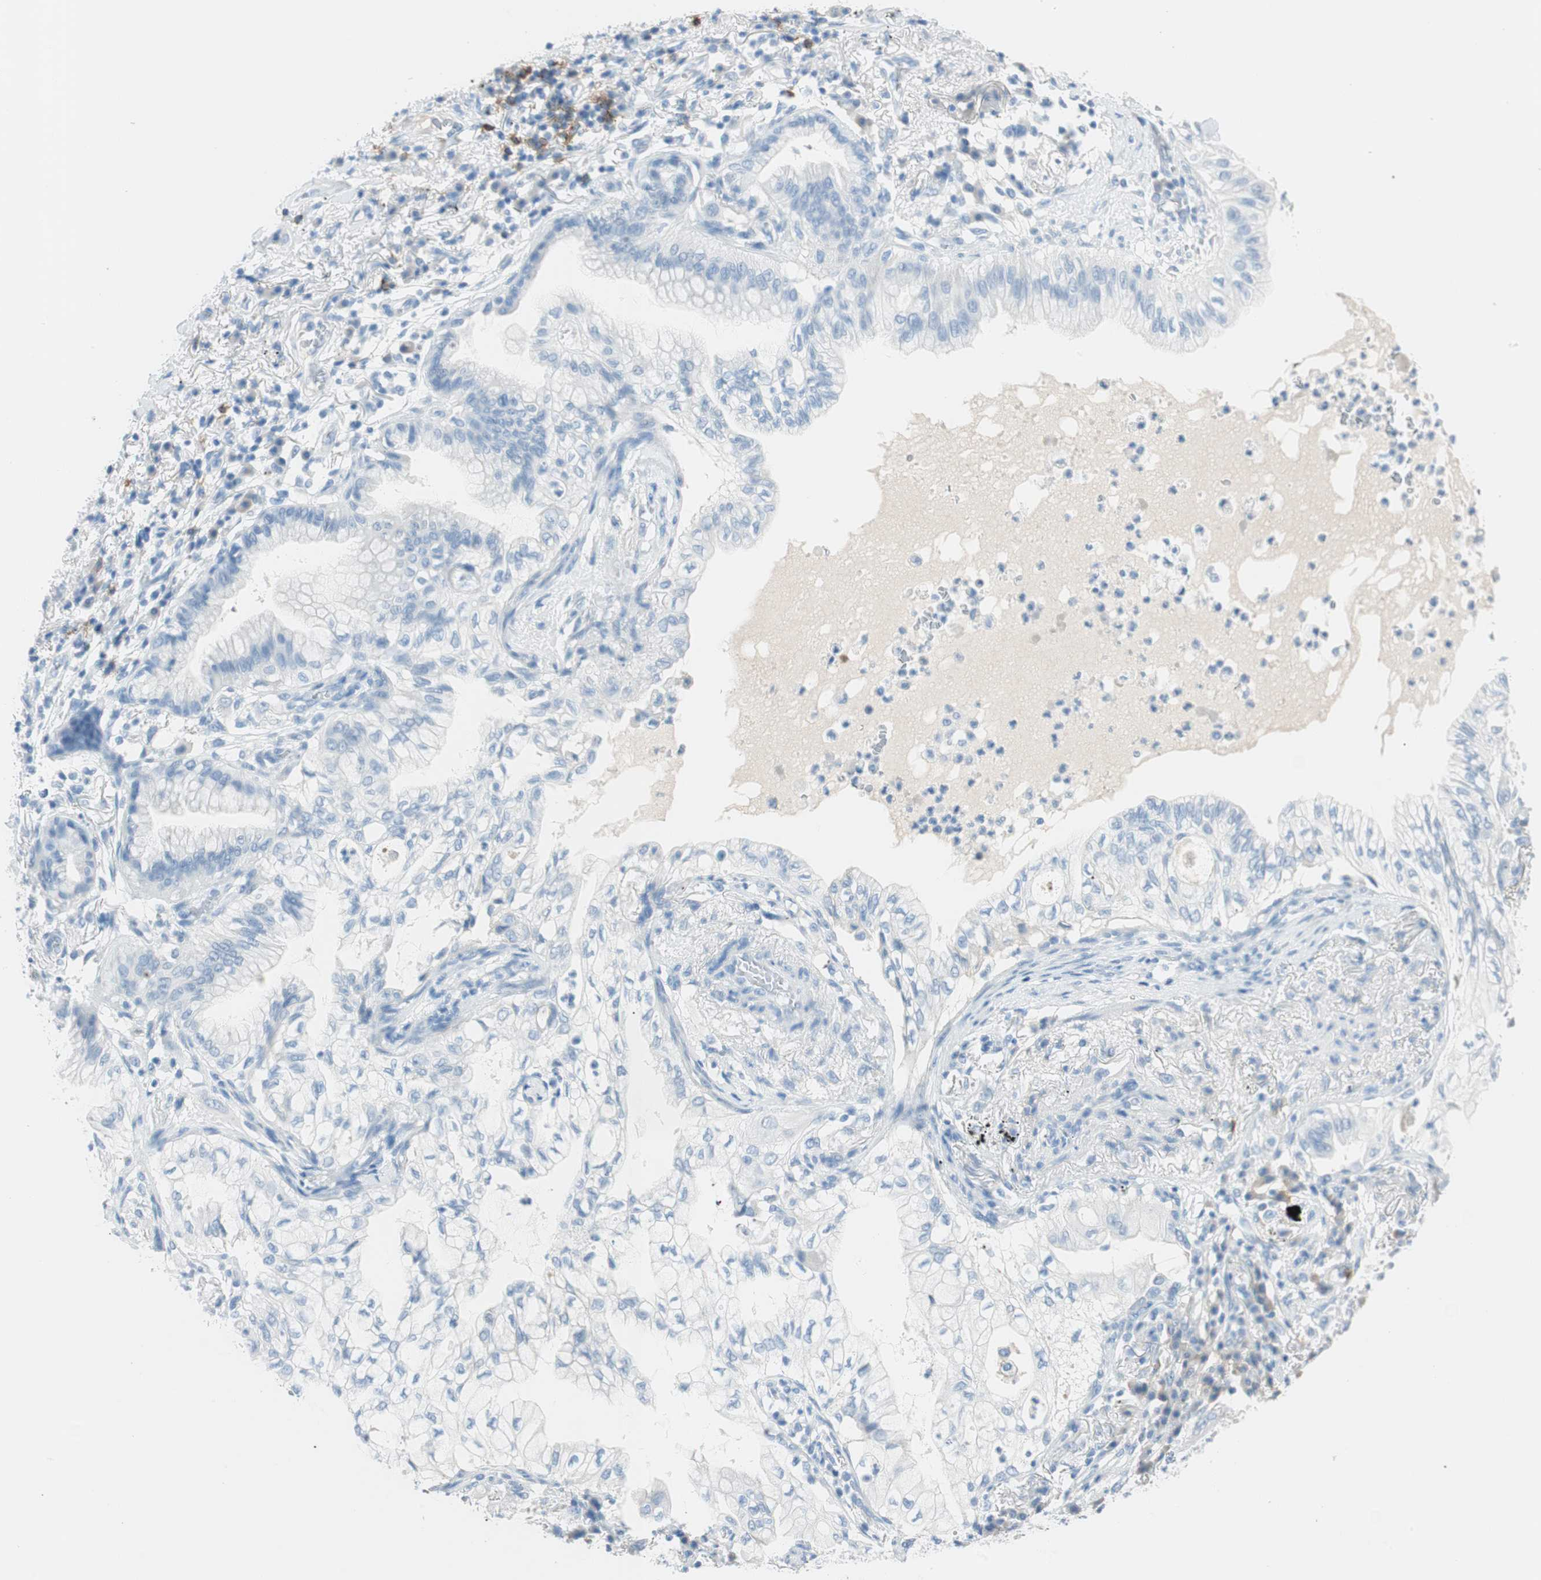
{"staining": {"intensity": "negative", "quantity": "none", "location": "none"}, "tissue": "lung cancer", "cell_type": "Tumor cells", "image_type": "cancer", "snomed": [{"axis": "morphology", "description": "Adenocarcinoma, NOS"}, {"axis": "topography", "description": "Lung"}], "caption": "Immunohistochemical staining of lung cancer displays no significant staining in tumor cells.", "gene": "TNFRSF13C", "patient": {"sex": "female", "age": 70}}